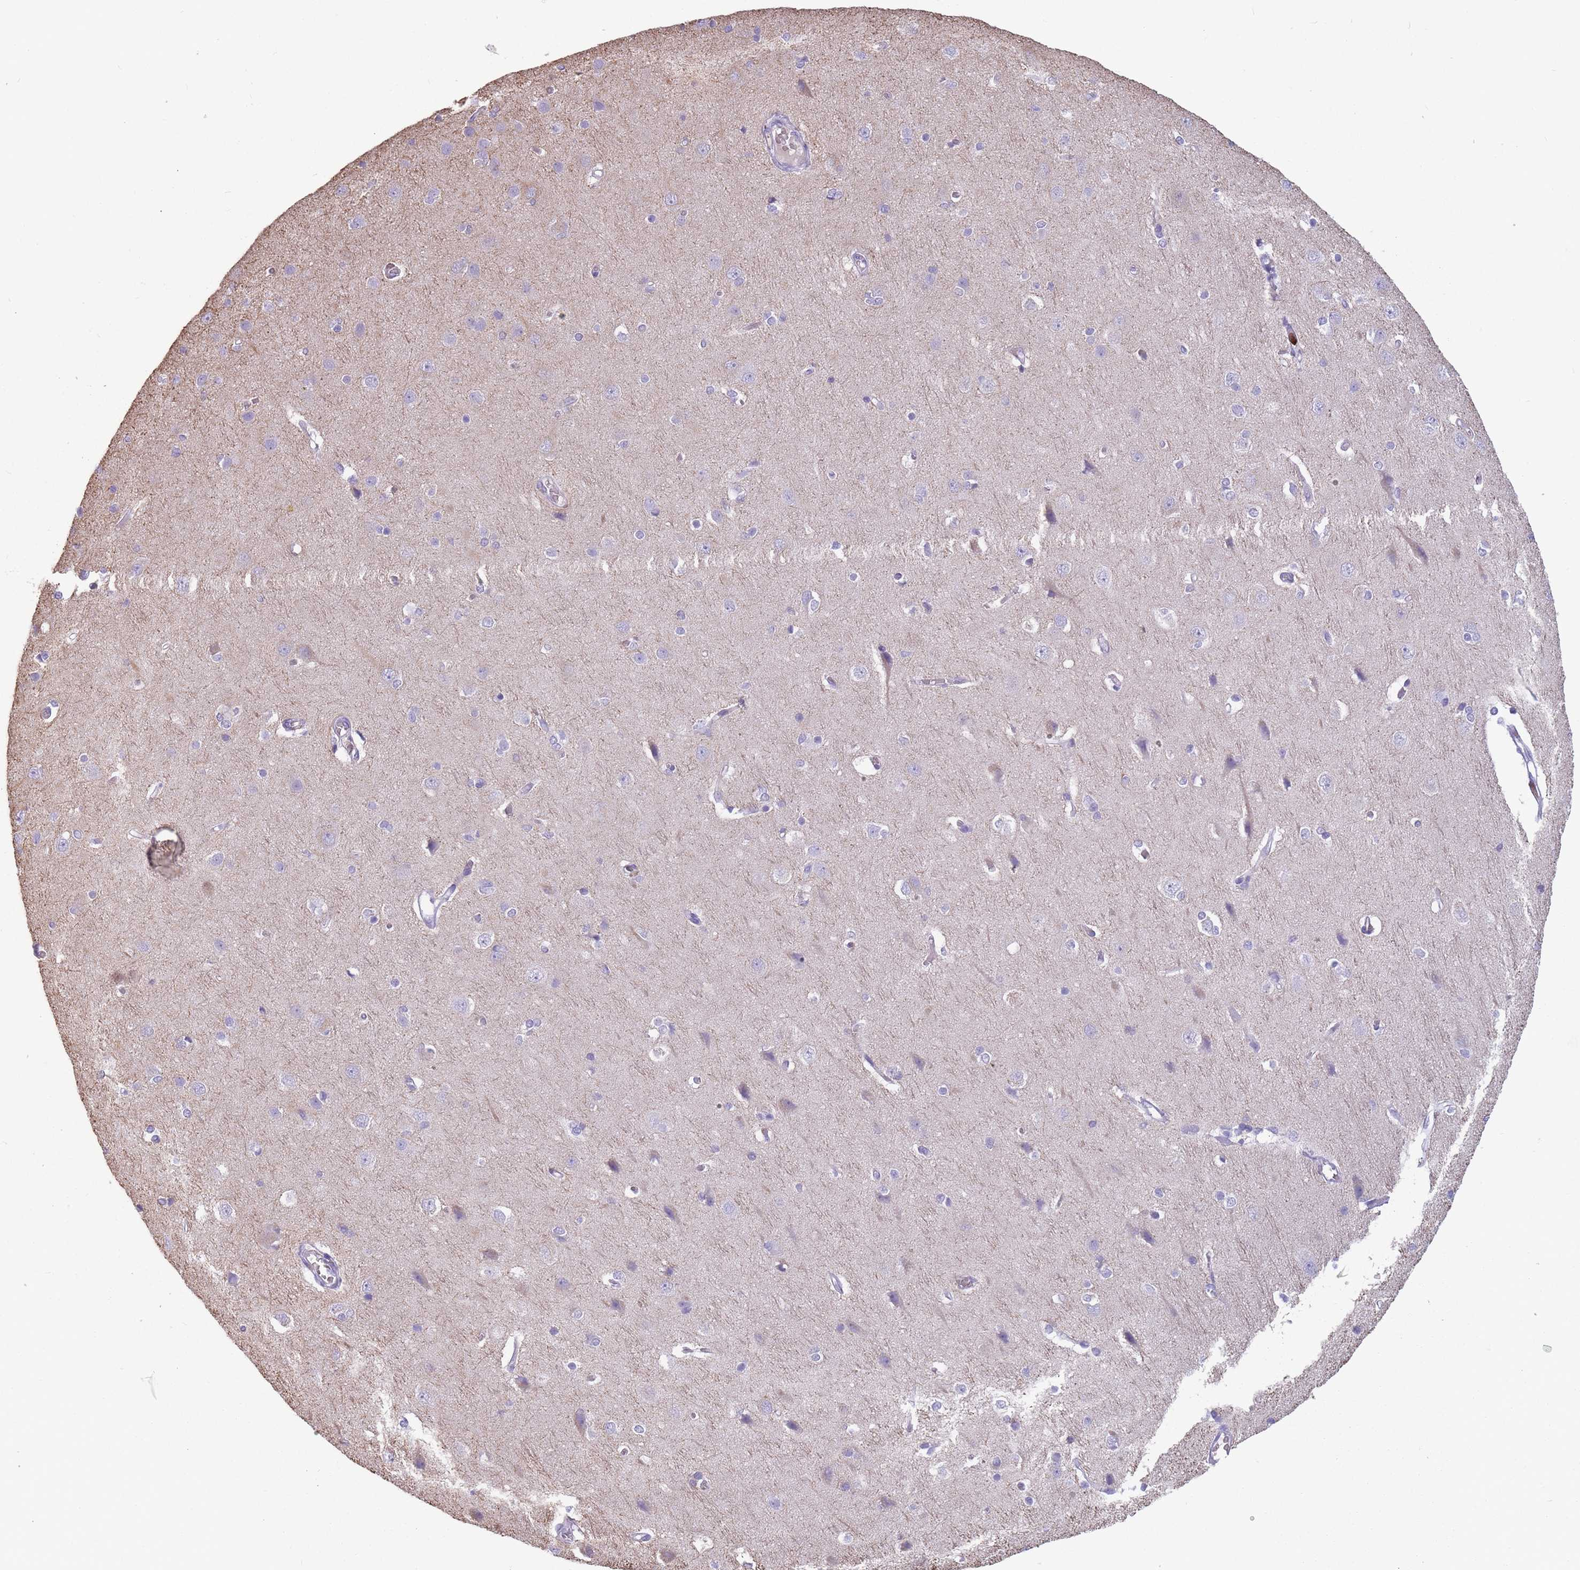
{"staining": {"intensity": "negative", "quantity": "none", "location": "none"}, "tissue": "cerebral cortex", "cell_type": "Endothelial cells", "image_type": "normal", "snomed": [{"axis": "morphology", "description": "Normal tissue, NOS"}, {"axis": "topography", "description": "Cerebral cortex"}], "caption": "Immunohistochemistry micrograph of benign human cerebral cortex stained for a protein (brown), which displays no staining in endothelial cells.", "gene": "CR1L", "patient": {"sex": "male", "age": 37}}